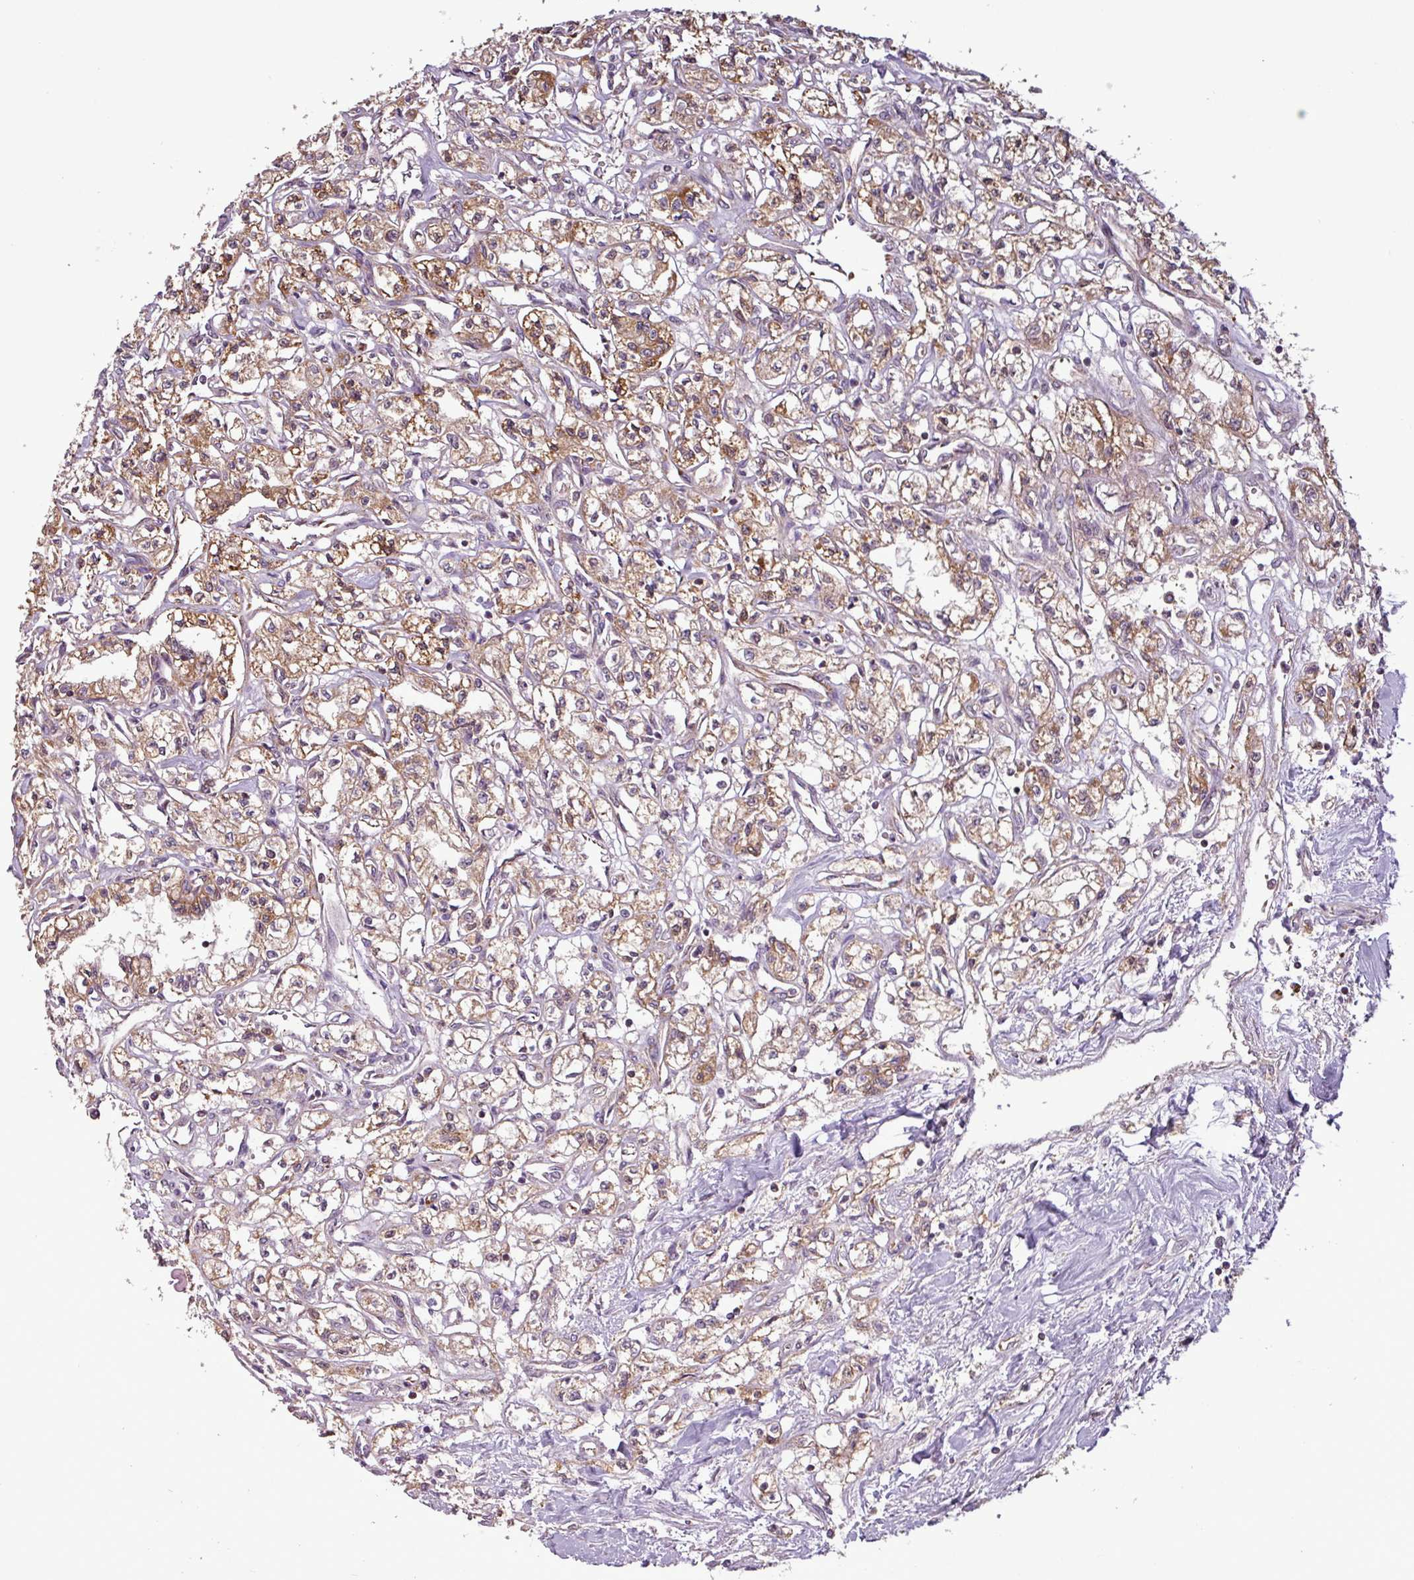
{"staining": {"intensity": "moderate", "quantity": ">75%", "location": "cytoplasmic/membranous"}, "tissue": "renal cancer", "cell_type": "Tumor cells", "image_type": "cancer", "snomed": [{"axis": "morphology", "description": "Adenocarcinoma, NOS"}, {"axis": "topography", "description": "Kidney"}], "caption": "A medium amount of moderate cytoplasmic/membranous positivity is appreciated in approximately >75% of tumor cells in renal cancer tissue.", "gene": "MCTP2", "patient": {"sex": "male", "age": 56}}